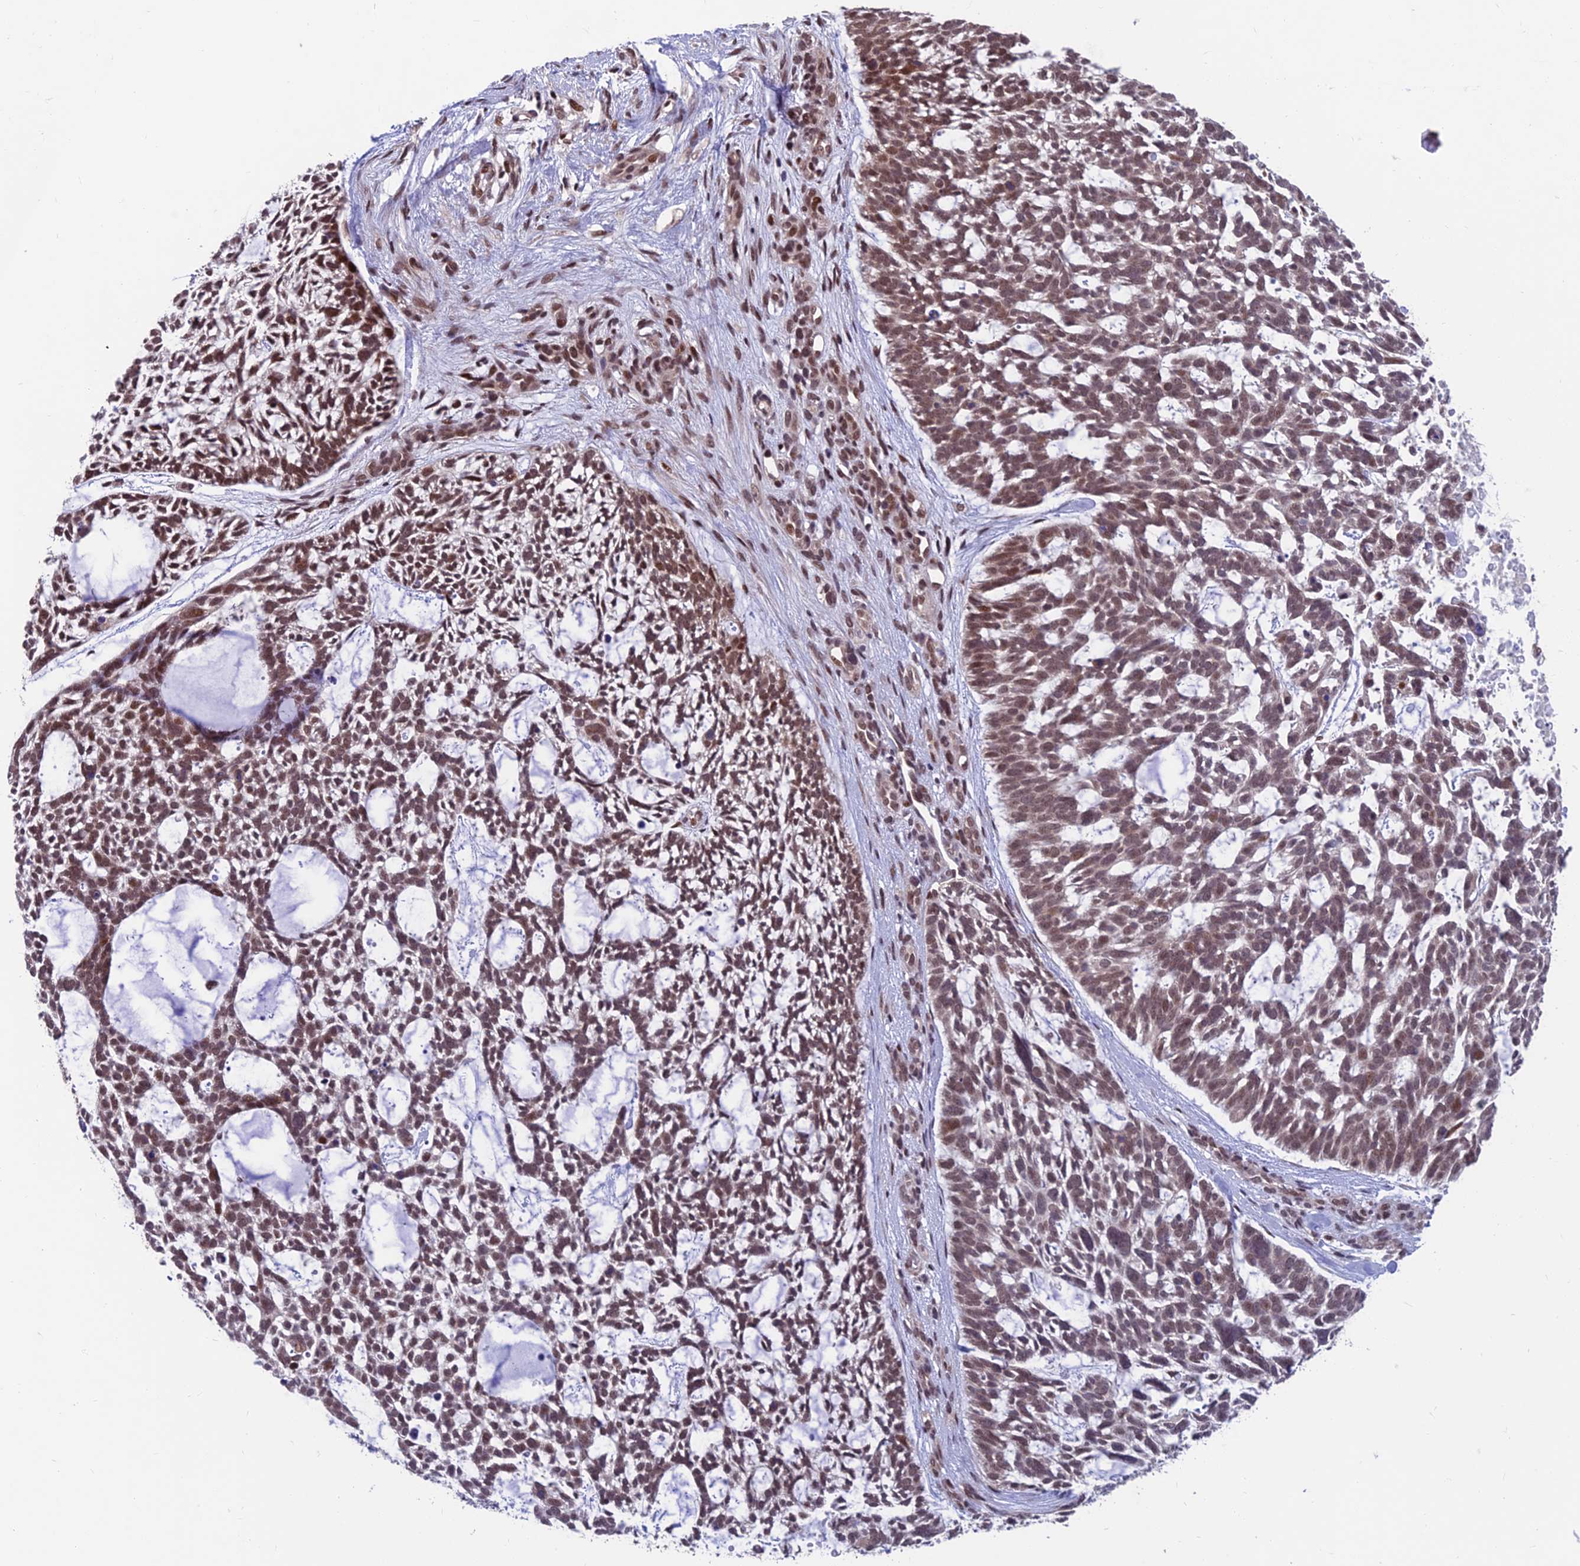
{"staining": {"intensity": "moderate", "quantity": ">75%", "location": "nuclear"}, "tissue": "skin cancer", "cell_type": "Tumor cells", "image_type": "cancer", "snomed": [{"axis": "morphology", "description": "Basal cell carcinoma"}, {"axis": "topography", "description": "Skin"}], "caption": "Moderate nuclear staining is identified in about >75% of tumor cells in skin cancer (basal cell carcinoma).", "gene": "KIAA1191", "patient": {"sex": "male", "age": 88}}